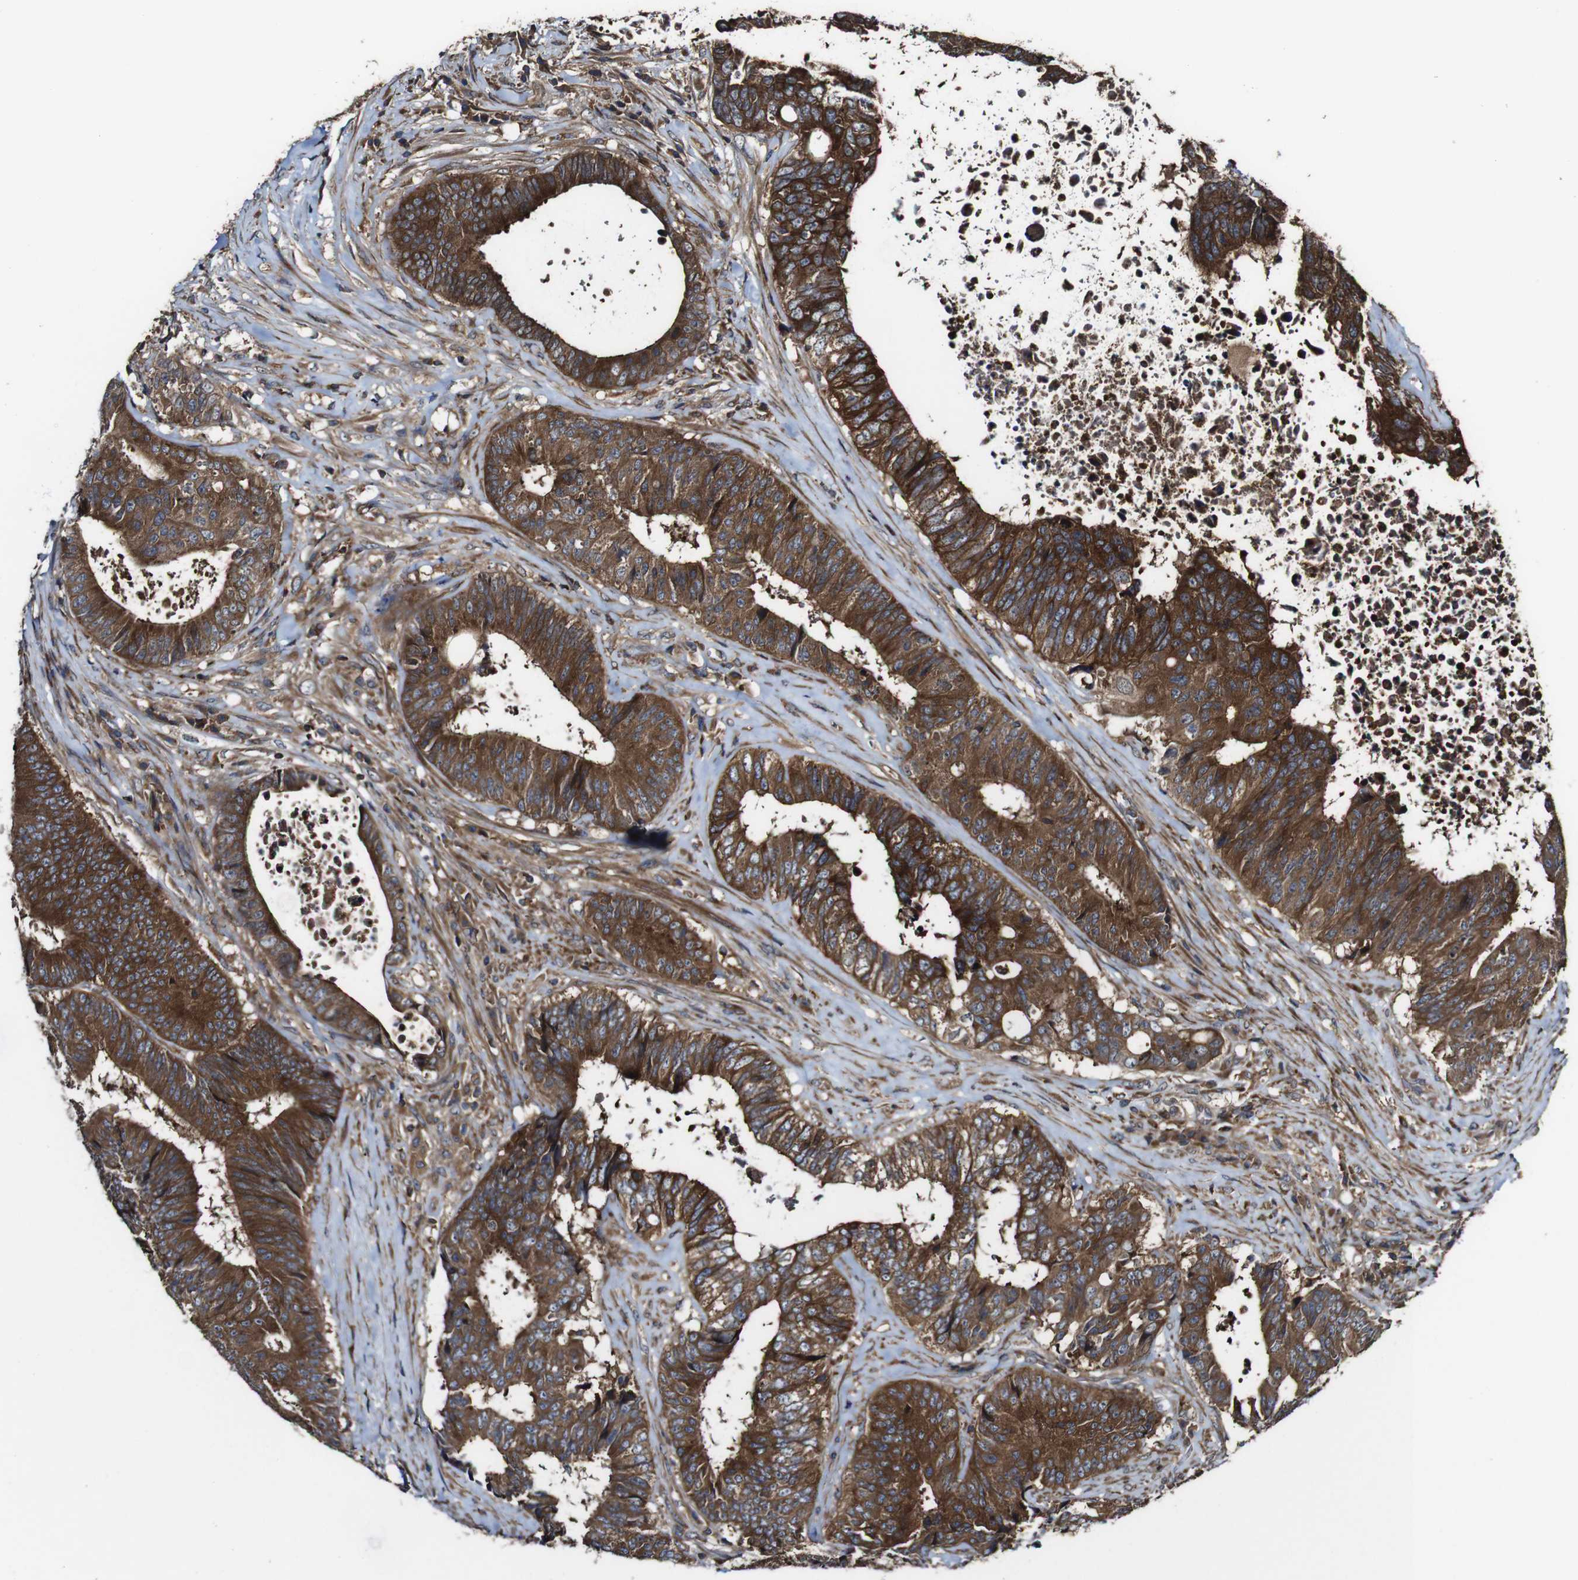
{"staining": {"intensity": "strong", "quantity": ">75%", "location": "cytoplasmic/membranous"}, "tissue": "colorectal cancer", "cell_type": "Tumor cells", "image_type": "cancer", "snomed": [{"axis": "morphology", "description": "Adenocarcinoma, NOS"}, {"axis": "topography", "description": "Rectum"}], "caption": "A brown stain highlights strong cytoplasmic/membranous positivity of a protein in colorectal cancer tumor cells.", "gene": "TNIK", "patient": {"sex": "male", "age": 72}}